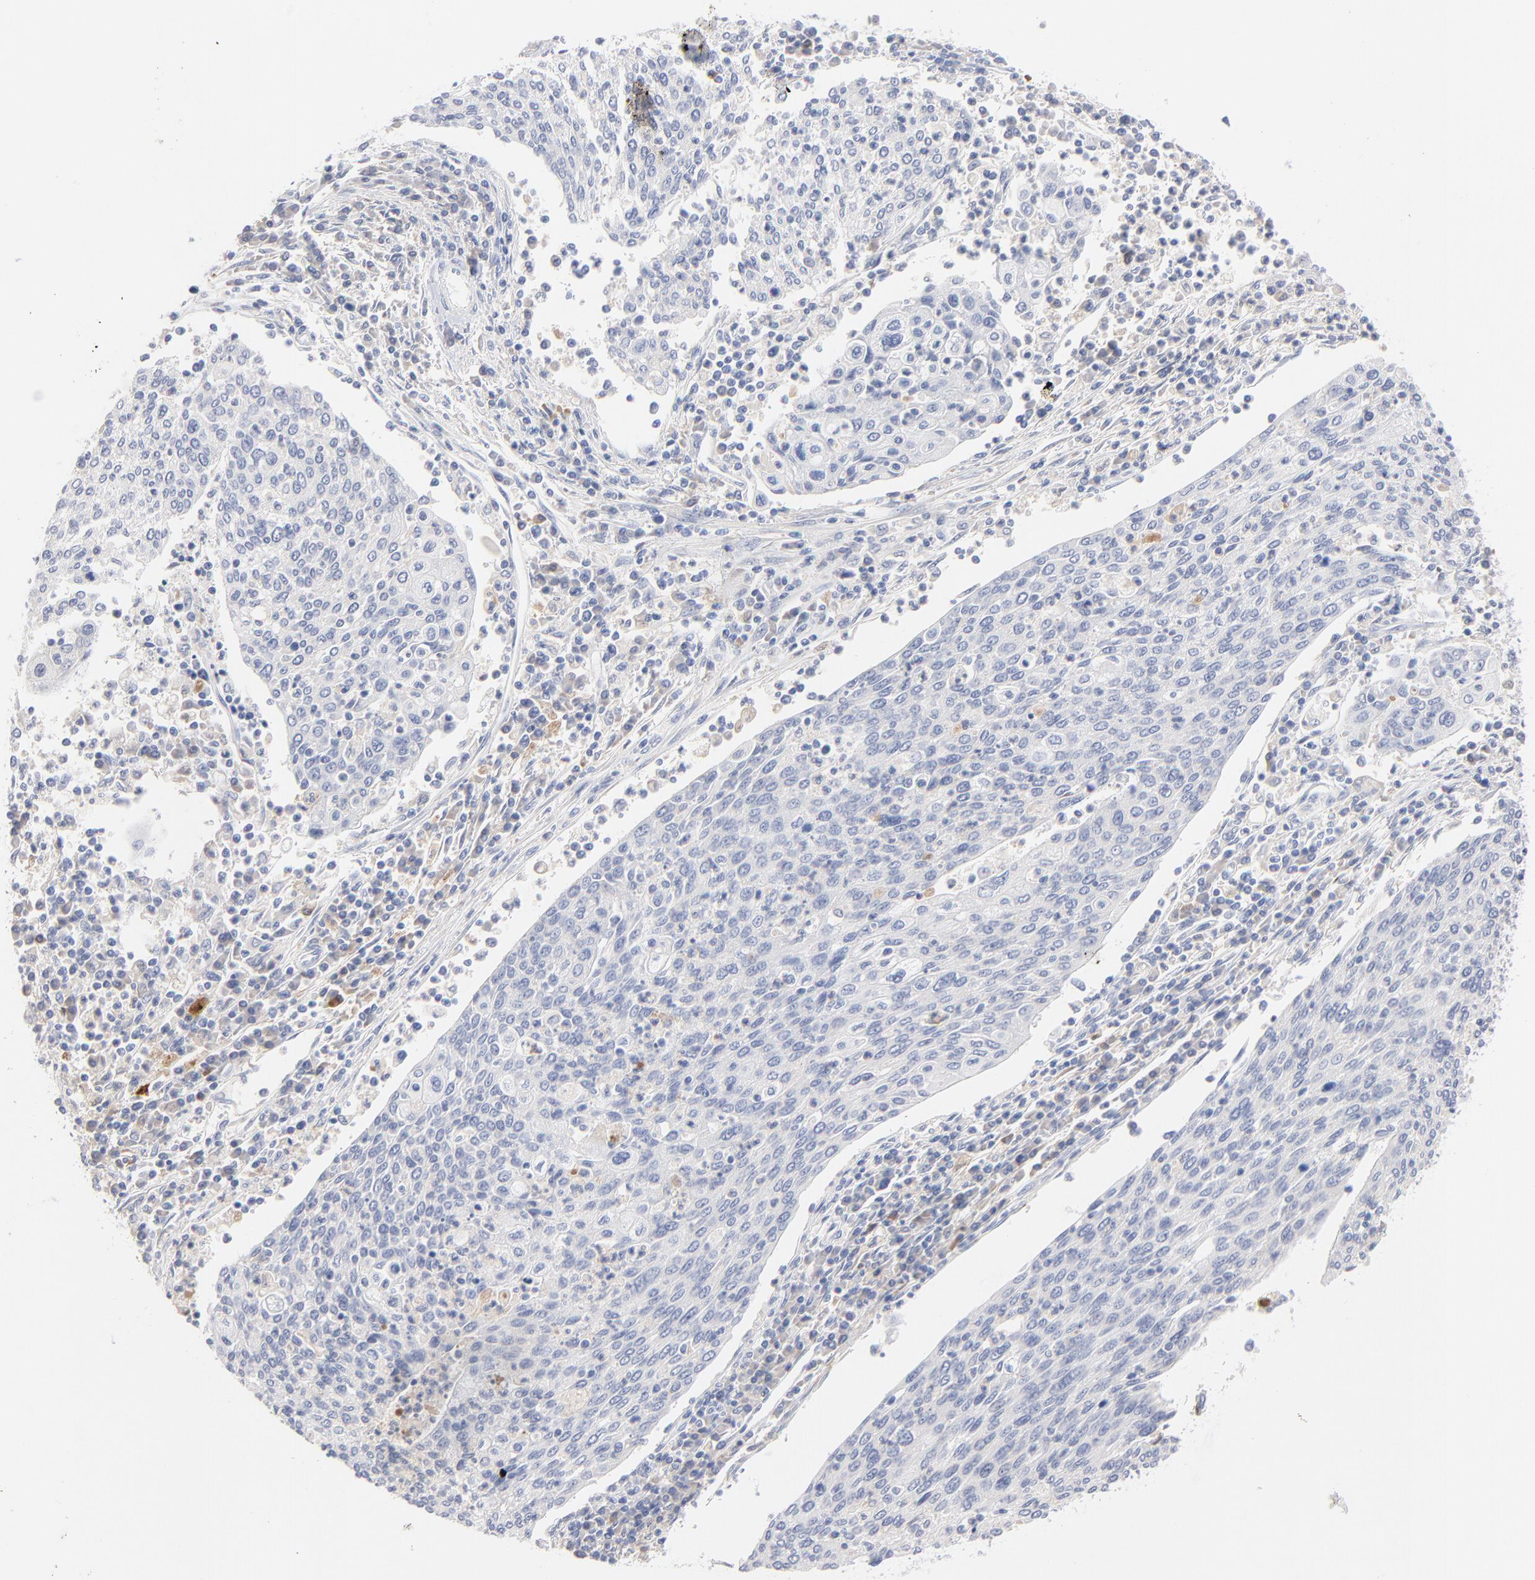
{"staining": {"intensity": "negative", "quantity": "none", "location": "none"}, "tissue": "cervical cancer", "cell_type": "Tumor cells", "image_type": "cancer", "snomed": [{"axis": "morphology", "description": "Squamous cell carcinoma, NOS"}, {"axis": "topography", "description": "Cervix"}], "caption": "Human squamous cell carcinoma (cervical) stained for a protein using immunohistochemistry (IHC) exhibits no expression in tumor cells.", "gene": "F12", "patient": {"sex": "female", "age": 40}}